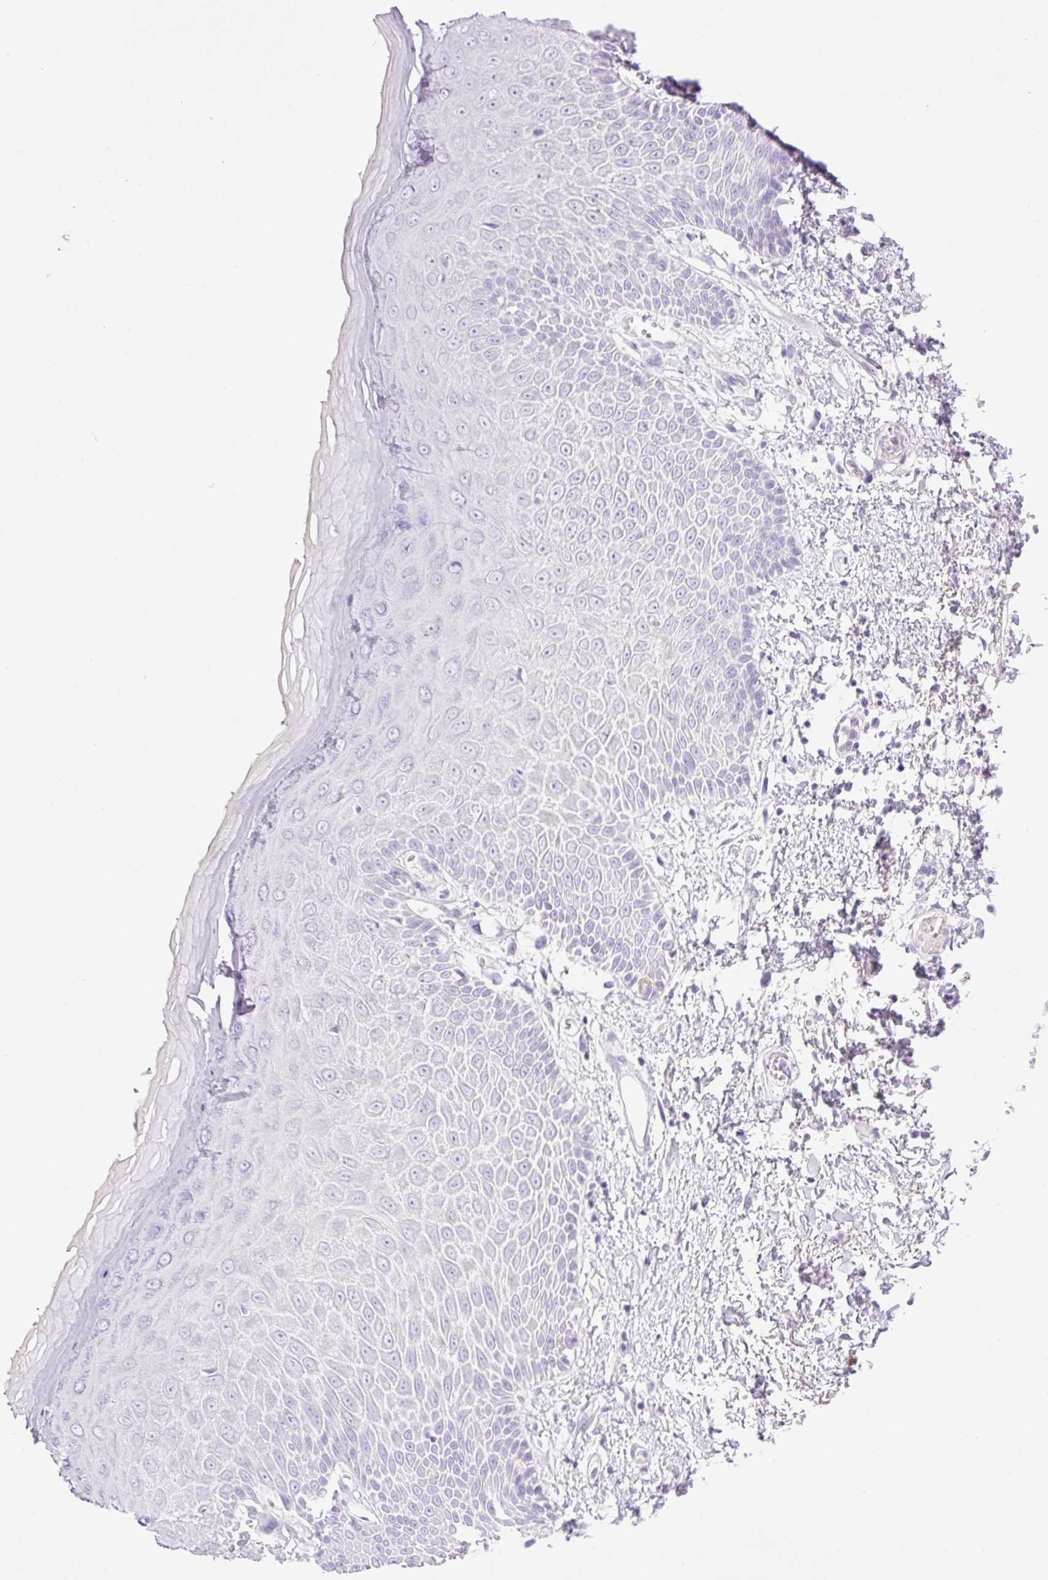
{"staining": {"intensity": "negative", "quantity": "none", "location": "none"}, "tissue": "skin", "cell_type": "Epidermal cells", "image_type": "normal", "snomed": [{"axis": "morphology", "description": "Normal tissue, NOS"}, {"axis": "topography", "description": "Anal"}, {"axis": "topography", "description": "Peripheral nerve tissue"}], "caption": "Immunohistochemistry (IHC) histopathology image of unremarkable skin: human skin stained with DAB reveals no significant protein positivity in epidermal cells.", "gene": "PALM3", "patient": {"sex": "male", "age": 78}}